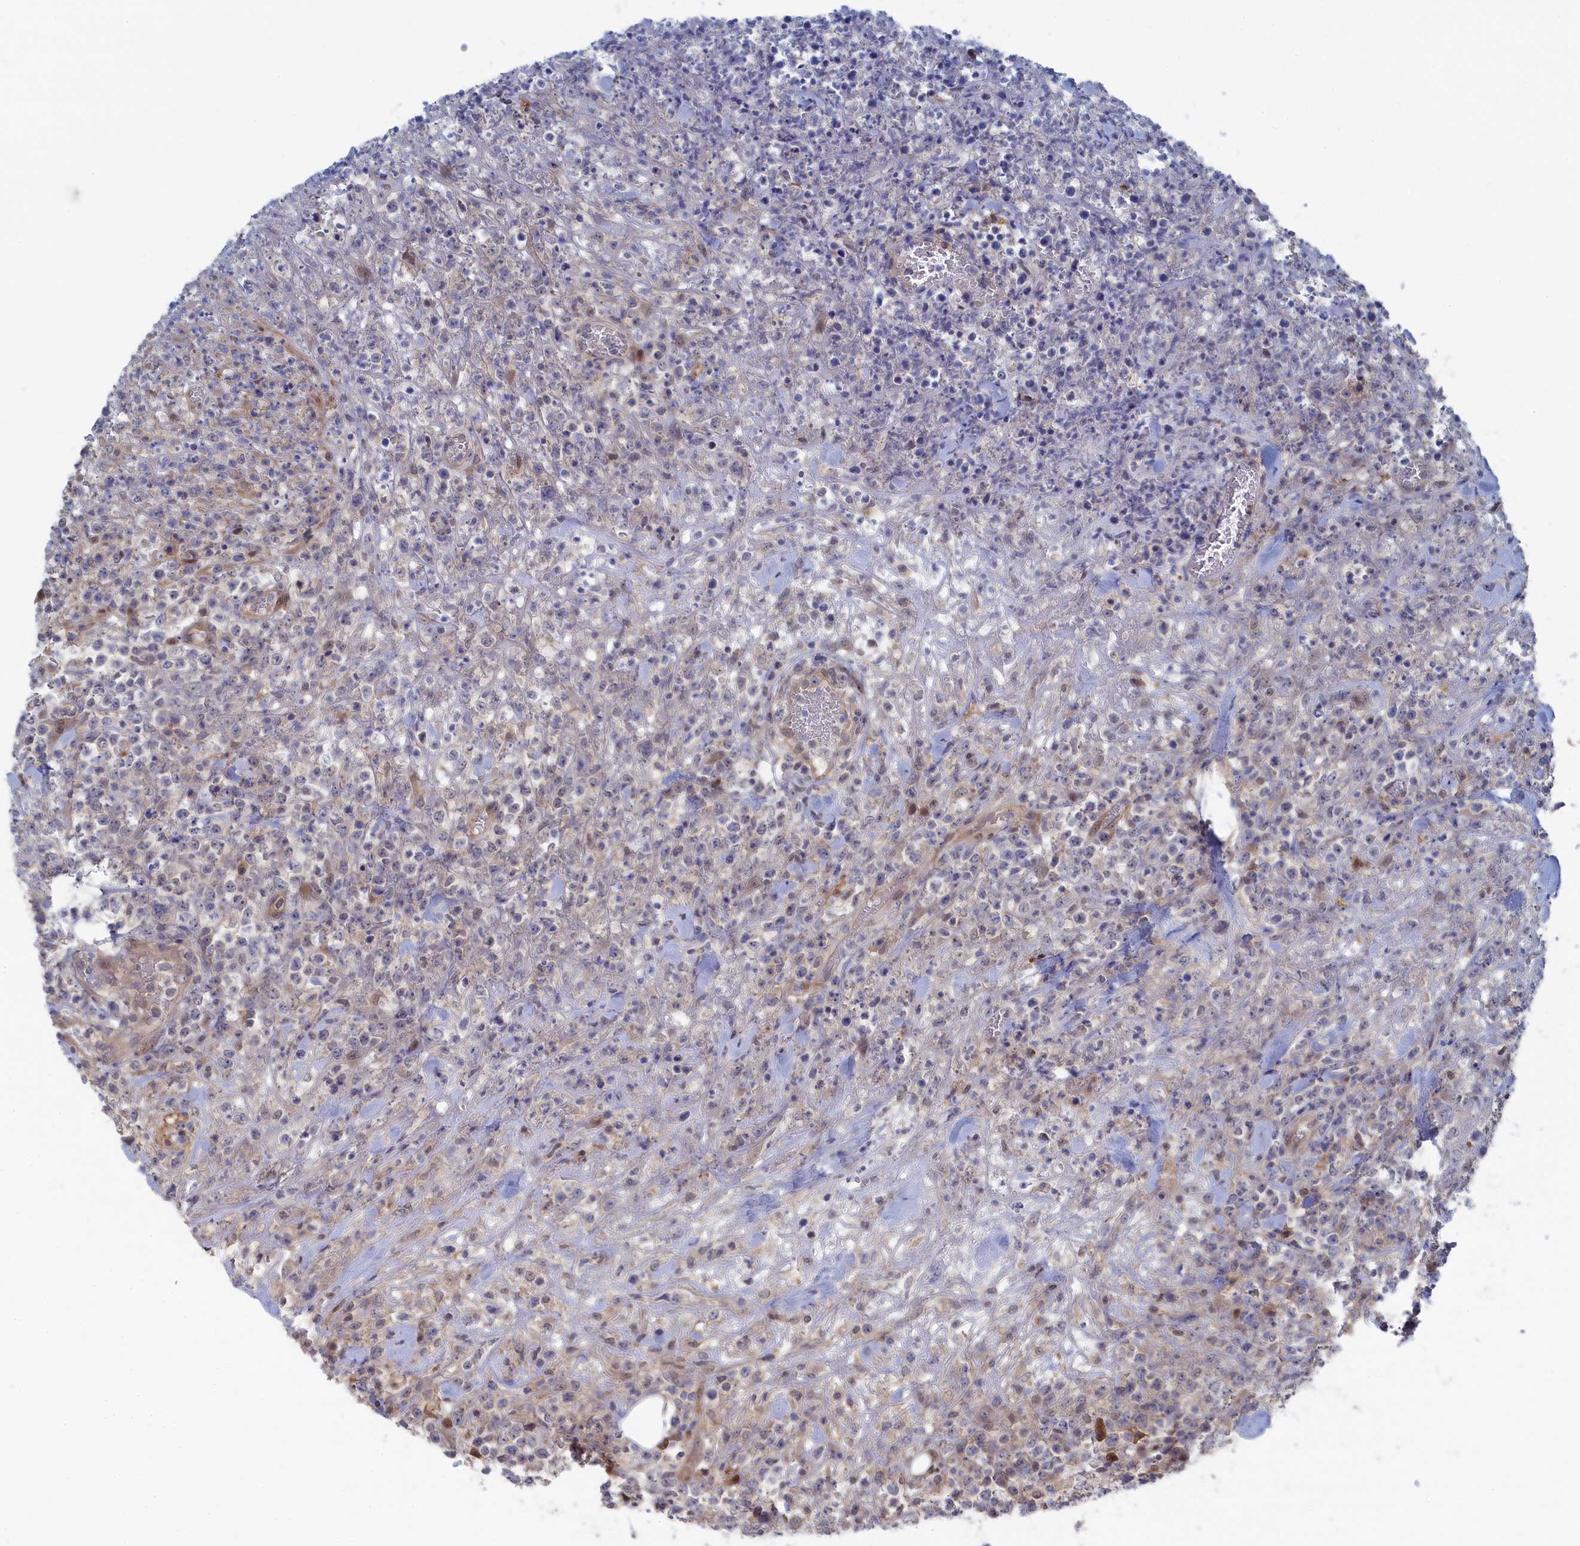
{"staining": {"intensity": "negative", "quantity": "none", "location": "none"}, "tissue": "lymphoma", "cell_type": "Tumor cells", "image_type": "cancer", "snomed": [{"axis": "morphology", "description": "Malignant lymphoma, non-Hodgkin's type, High grade"}, {"axis": "topography", "description": "Colon"}], "caption": "Image shows no protein staining in tumor cells of lymphoma tissue.", "gene": "IRGQ", "patient": {"sex": "female", "age": 53}}